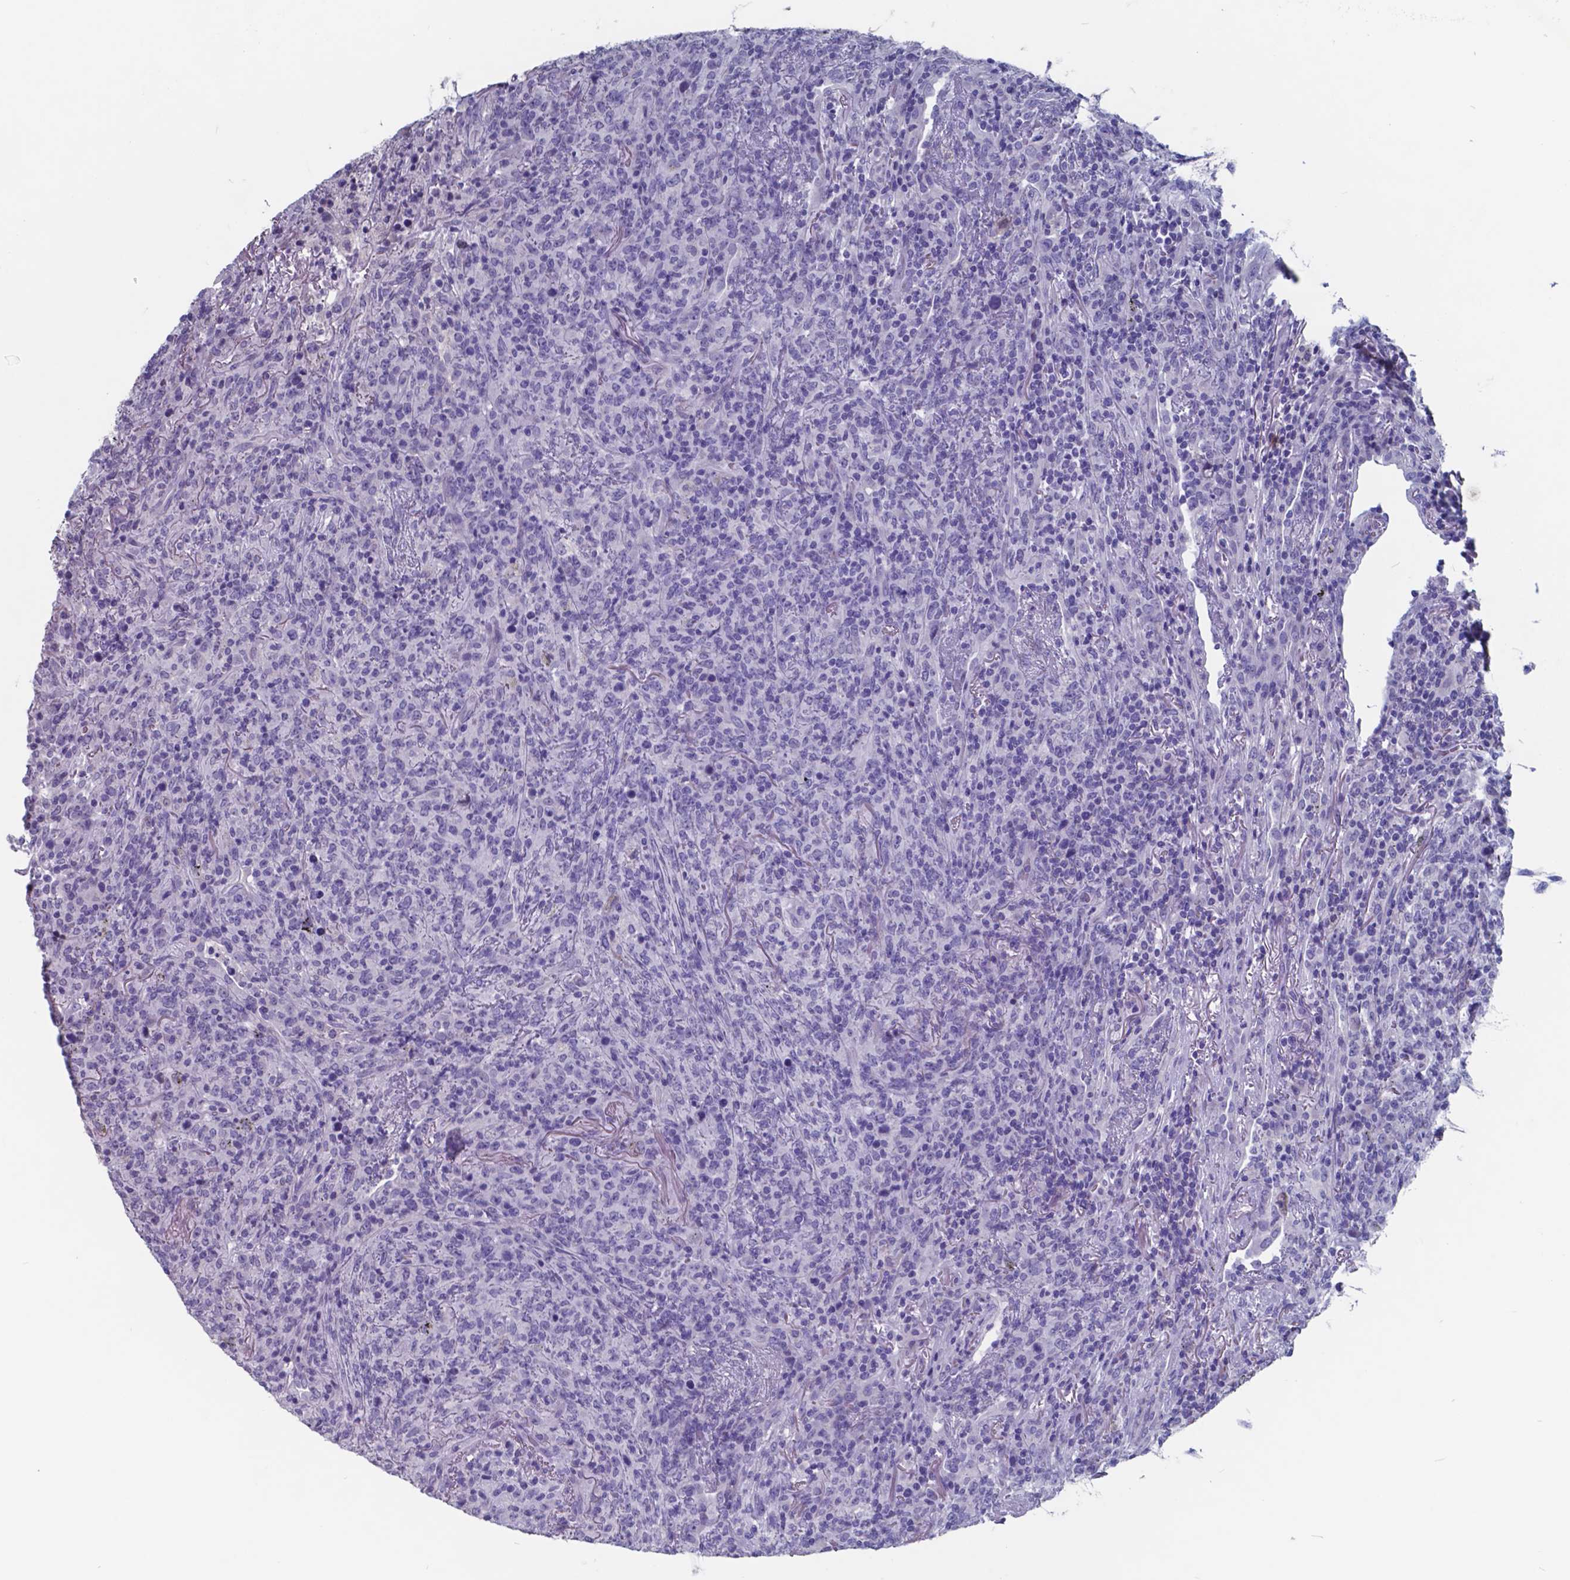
{"staining": {"intensity": "negative", "quantity": "none", "location": "none"}, "tissue": "lymphoma", "cell_type": "Tumor cells", "image_type": "cancer", "snomed": [{"axis": "morphology", "description": "Malignant lymphoma, non-Hodgkin's type, High grade"}, {"axis": "topography", "description": "Lung"}], "caption": "High magnification brightfield microscopy of lymphoma stained with DAB (brown) and counterstained with hematoxylin (blue): tumor cells show no significant staining.", "gene": "TTR", "patient": {"sex": "male", "age": 79}}